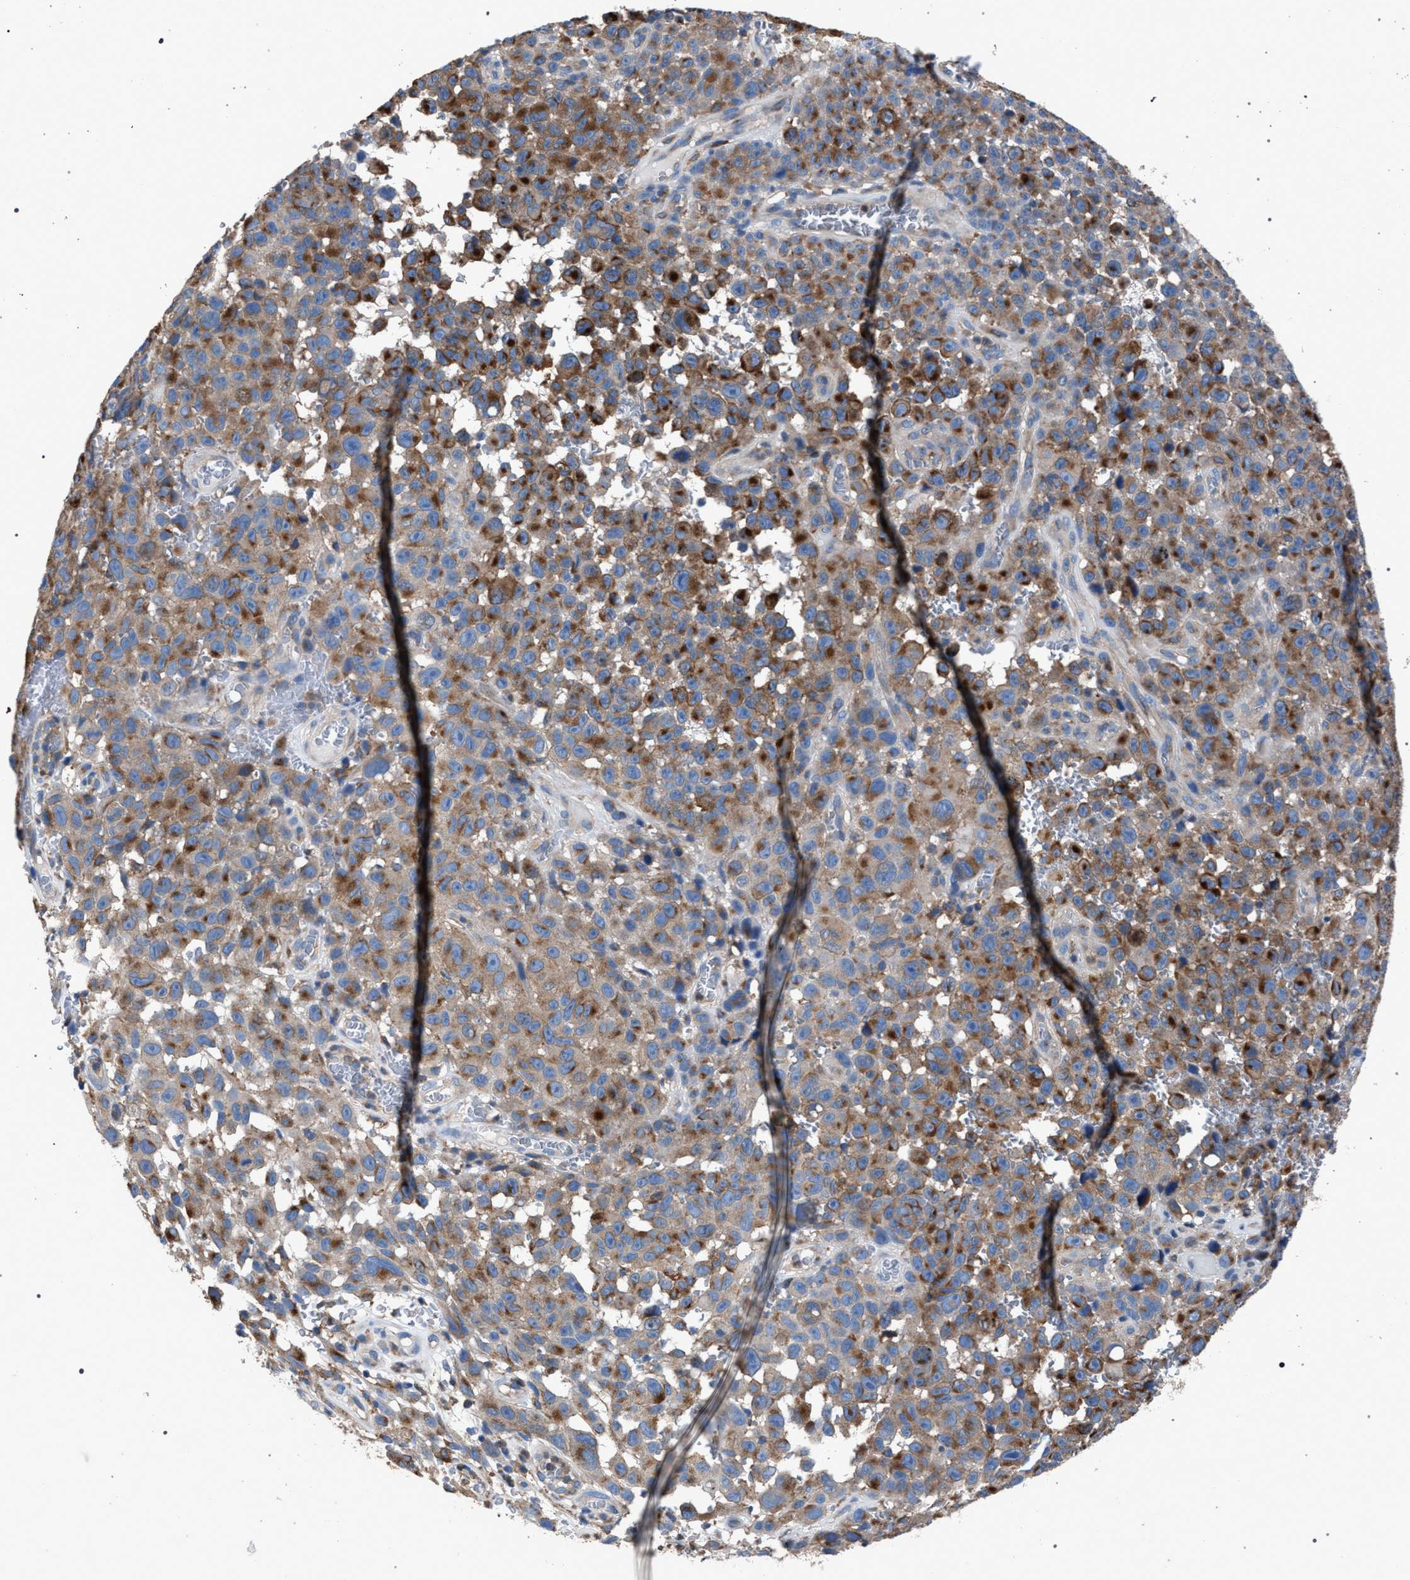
{"staining": {"intensity": "moderate", "quantity": ">75%", "location": "cytoplasmic/membranous"}, "tissue": "melanoma", "cell_type": "Tumor cells", "image_type": "cancer", "snomed": [{"axis": "morphology", "description": "Malignant melanoma, NOS"}, {"axis": "topography", "description": "Skin"}], "caption": "Tumor cells exhibit medium levels of moderate cytoplasmic/membranous staining in approximately >75% of cells in melanoma.", "gene": "ATP6V0A1", "patient": {"sex": "female", "age": 82}}